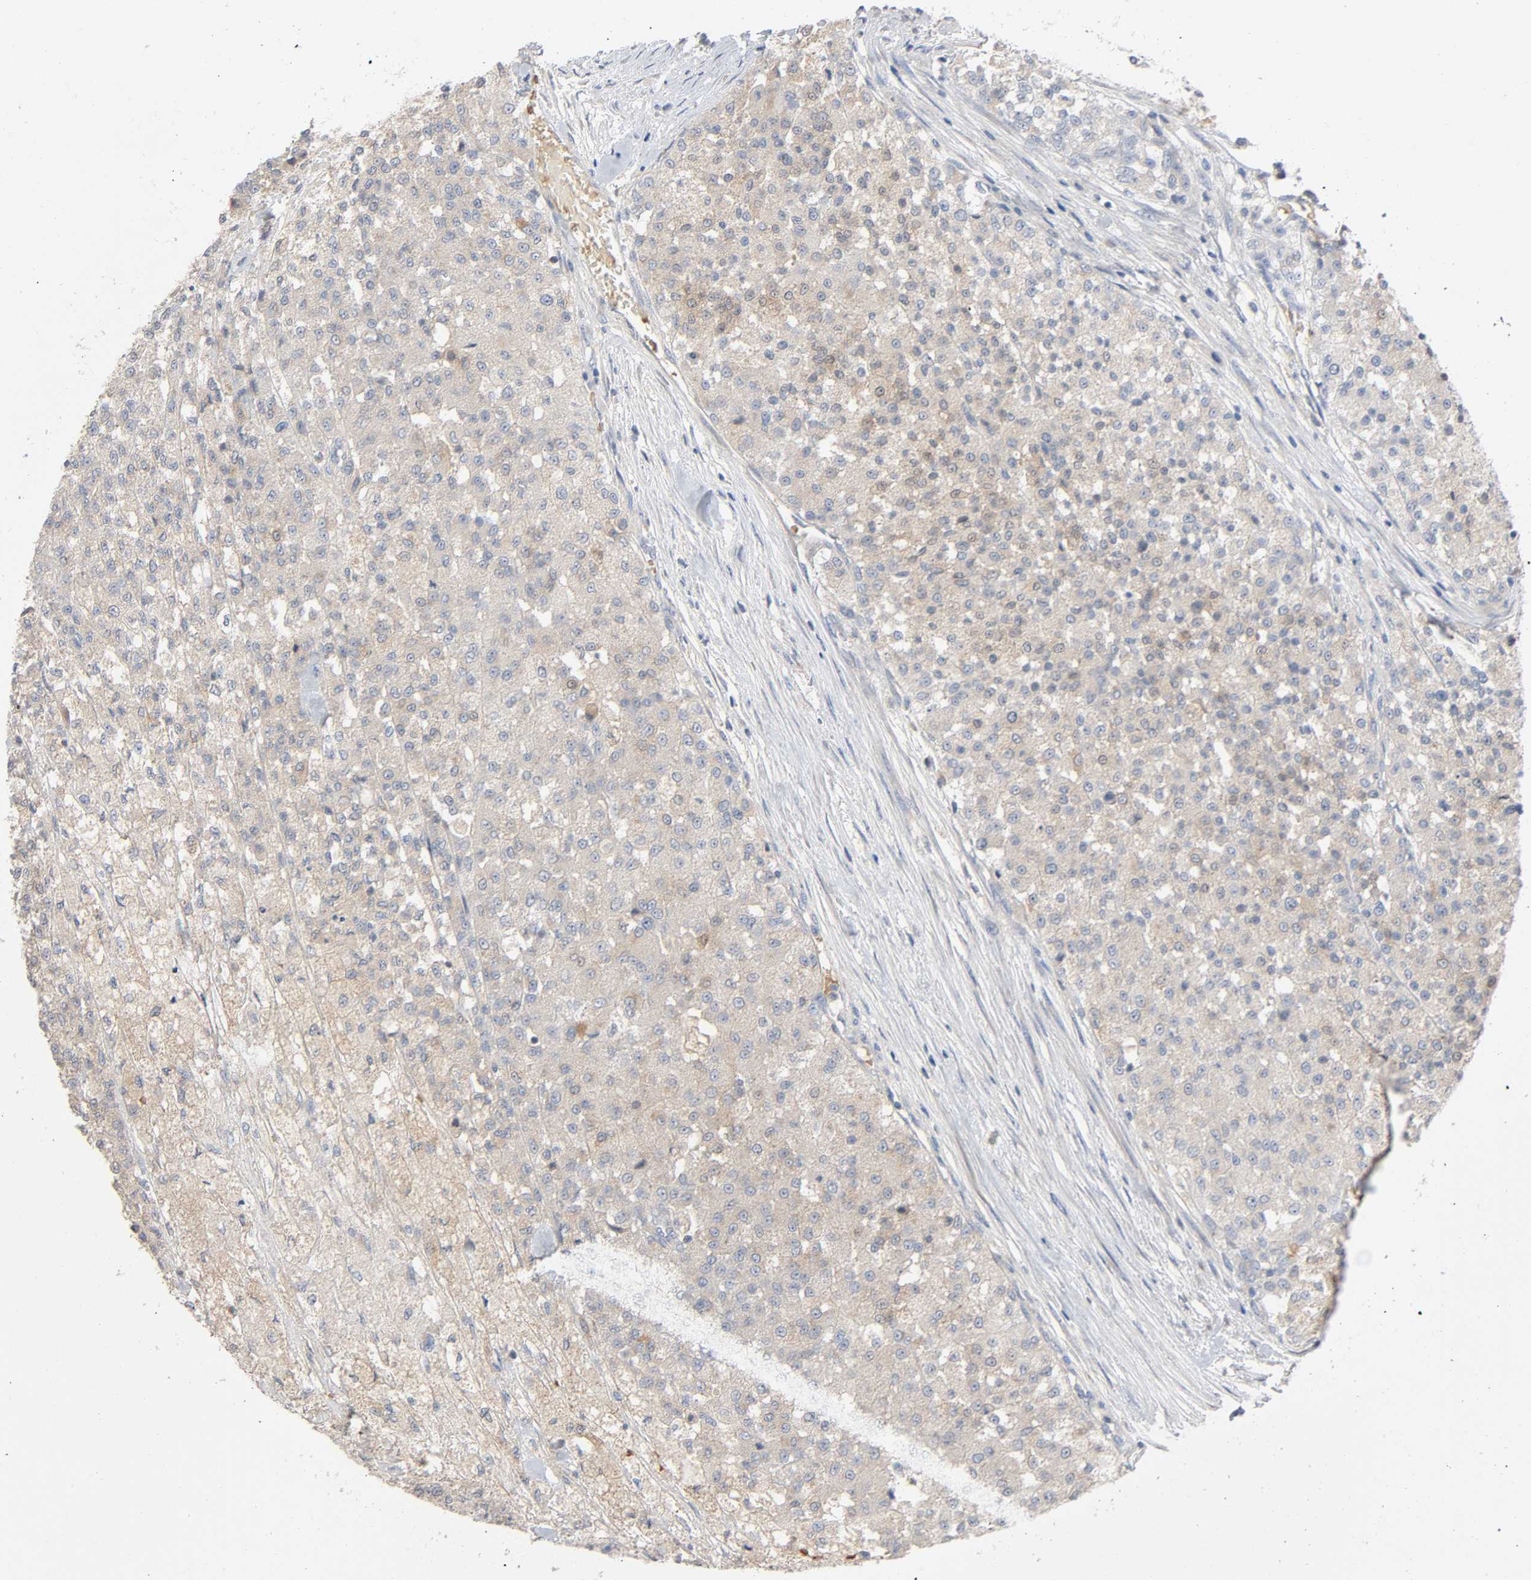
{"staining": {"intensity": "negative", "quantity": "none", "location": "none"}, "tissue": "testis cancer", "cell_type": "Tumor cells", "image_type": "cancer", "snomed": [{"axis": "morphology", "description": "Seminoma, NOS"}, {"axis": "topography", "description": "Testis"}], "caption": "Testis cancer was stained to show a protein in brown. There is no significant positivity in tumor cells. (Stains: DAB (3,3'-diaminobenzidine) immunohistochemistry (IHC) with hematoxylin counter stain, Microscopy: brightfield microscopy at high magnification).", "gene": "SGSM1", "patient": {"sex": "male", "age": 59}}